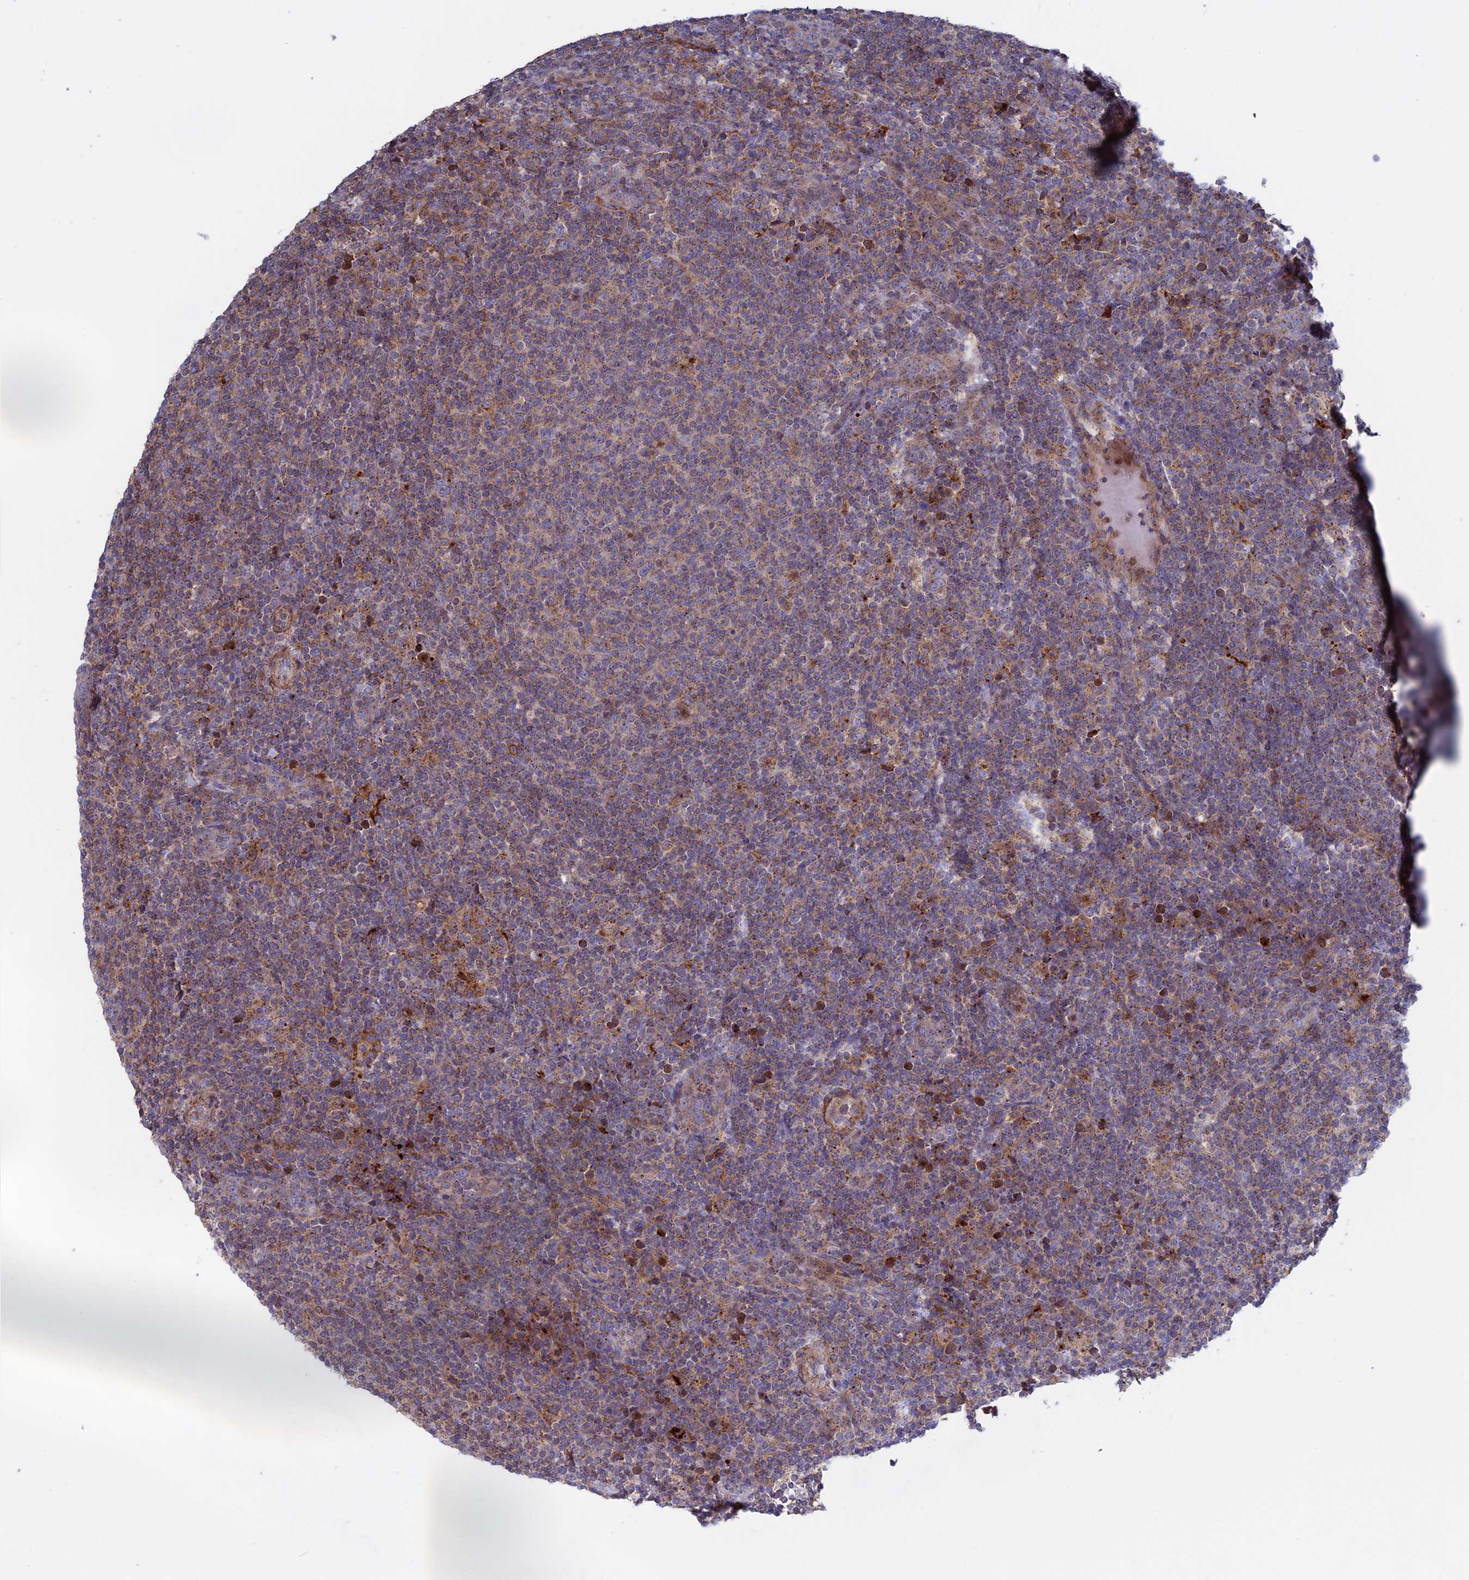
{"staining": {"intensity": "weak", "quantity": "<25%", "location": "cytoplasmic/membranous"}, "tissue": "lymphoma", "cell_type": "Tumor cells", "image_type": "cancer", "snomed": [{"axis": "morphology", "description": "Malignant lymphoma, non-Hodgkin's type, Low grade"}, {"axis": "topography", "description": "Lymph node"}], "caption": "This histopathology image is of lymphoma stained with IHC to label a protein in brown with the nuclei are counter-stained blue. There is no positivity in tumor cells.", "gene": "LYPD5", "patient": {"sex": "male", "age": 66}}